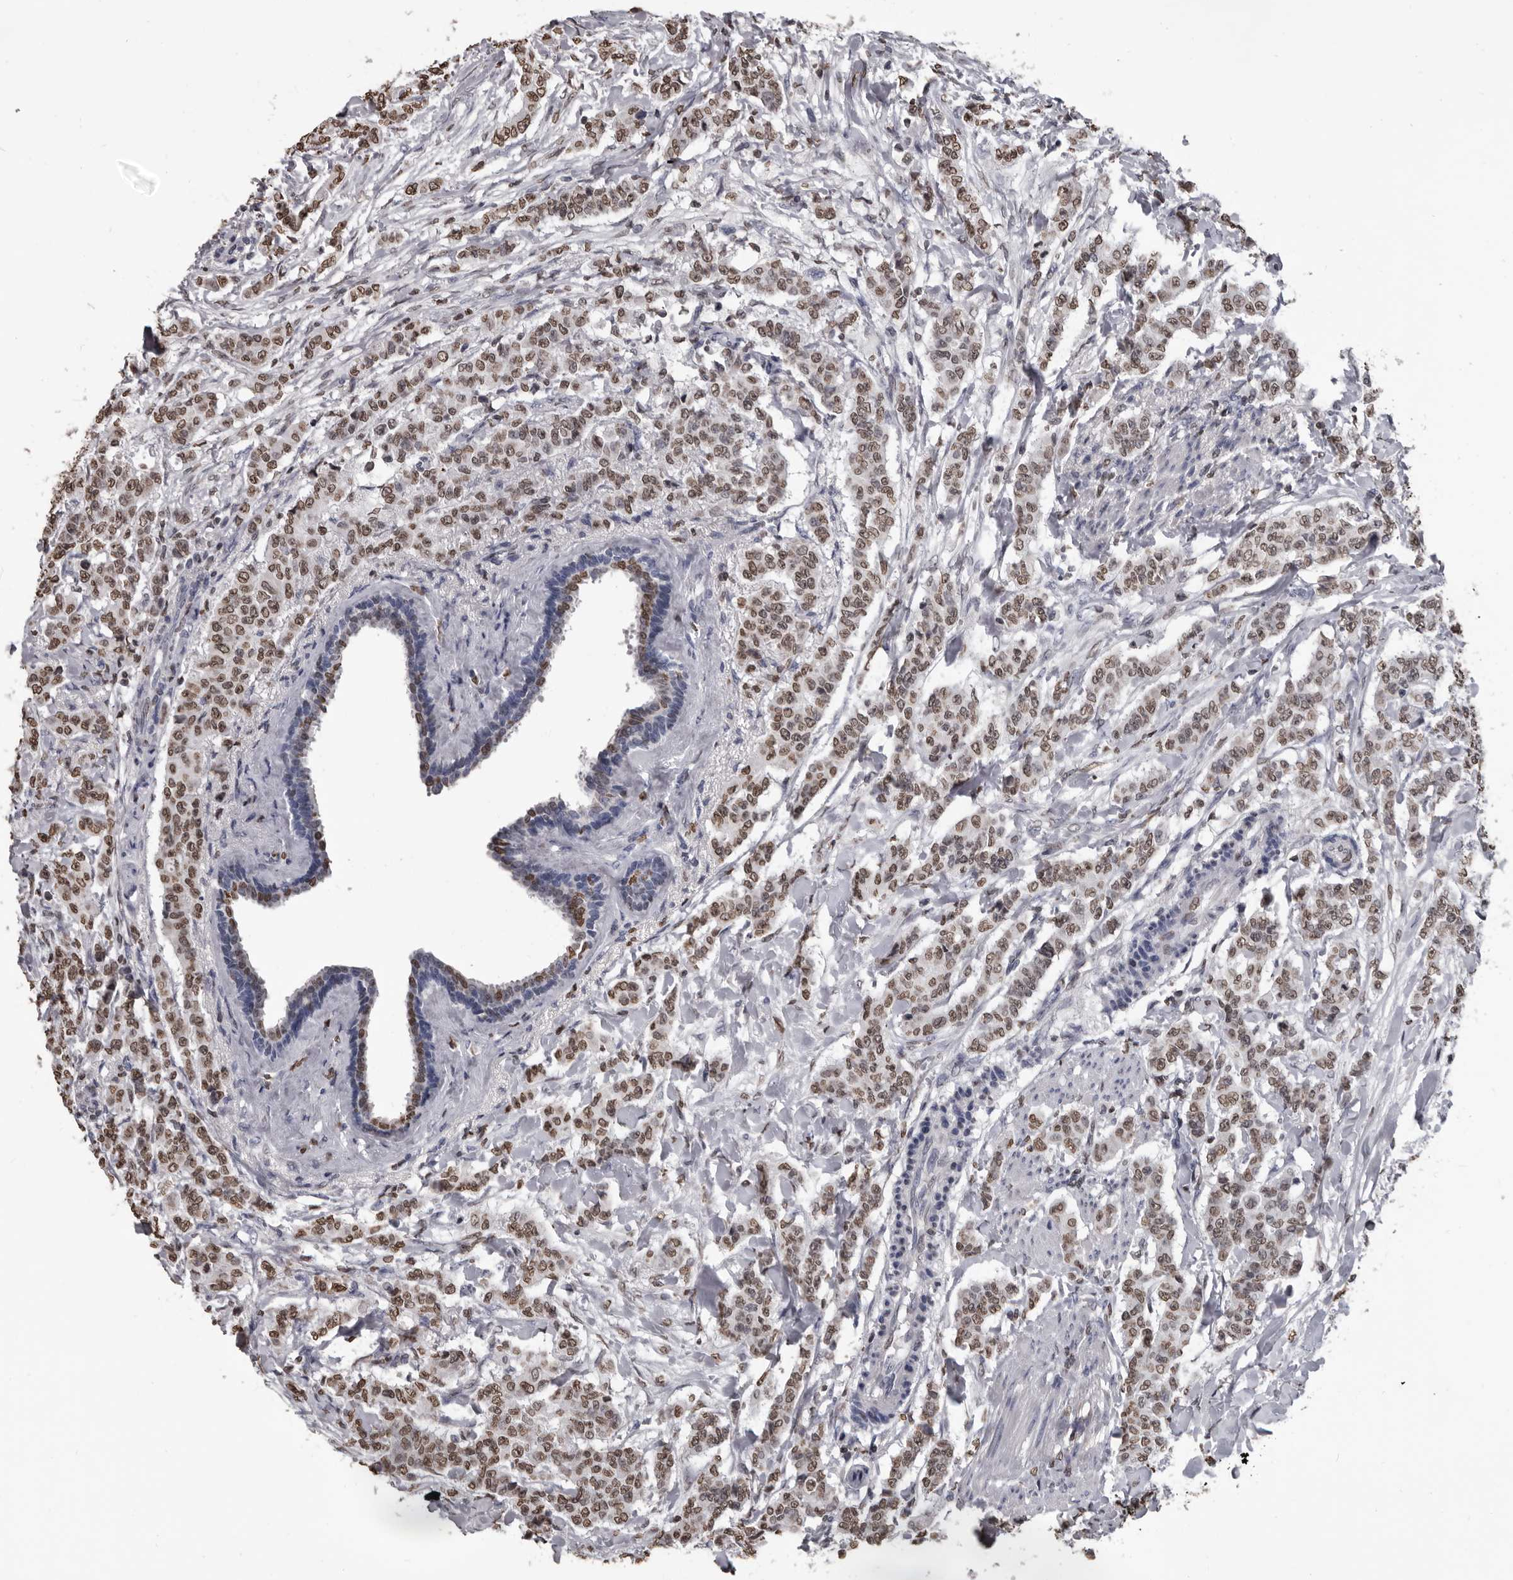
{"staining": {"intensity": "moderate", "quantity": ">75%", "location": "nuclear"}, "tissue": "breast cancer", "cell_type": "Tumor cells", "image_type": "cancer", "snomed": [{"axis": "morphology", "description": "Duct carcinoma"}, {"axis": "topography", "description": "Breast"}], "caption": "Invasive ductal carcinoma (breast) stained with a brown dye shows moderate nuclear positive expression in approximately >75% of tumor cells.", "gene": "AHR", "patient": {"sex": "female", "age": 40}}